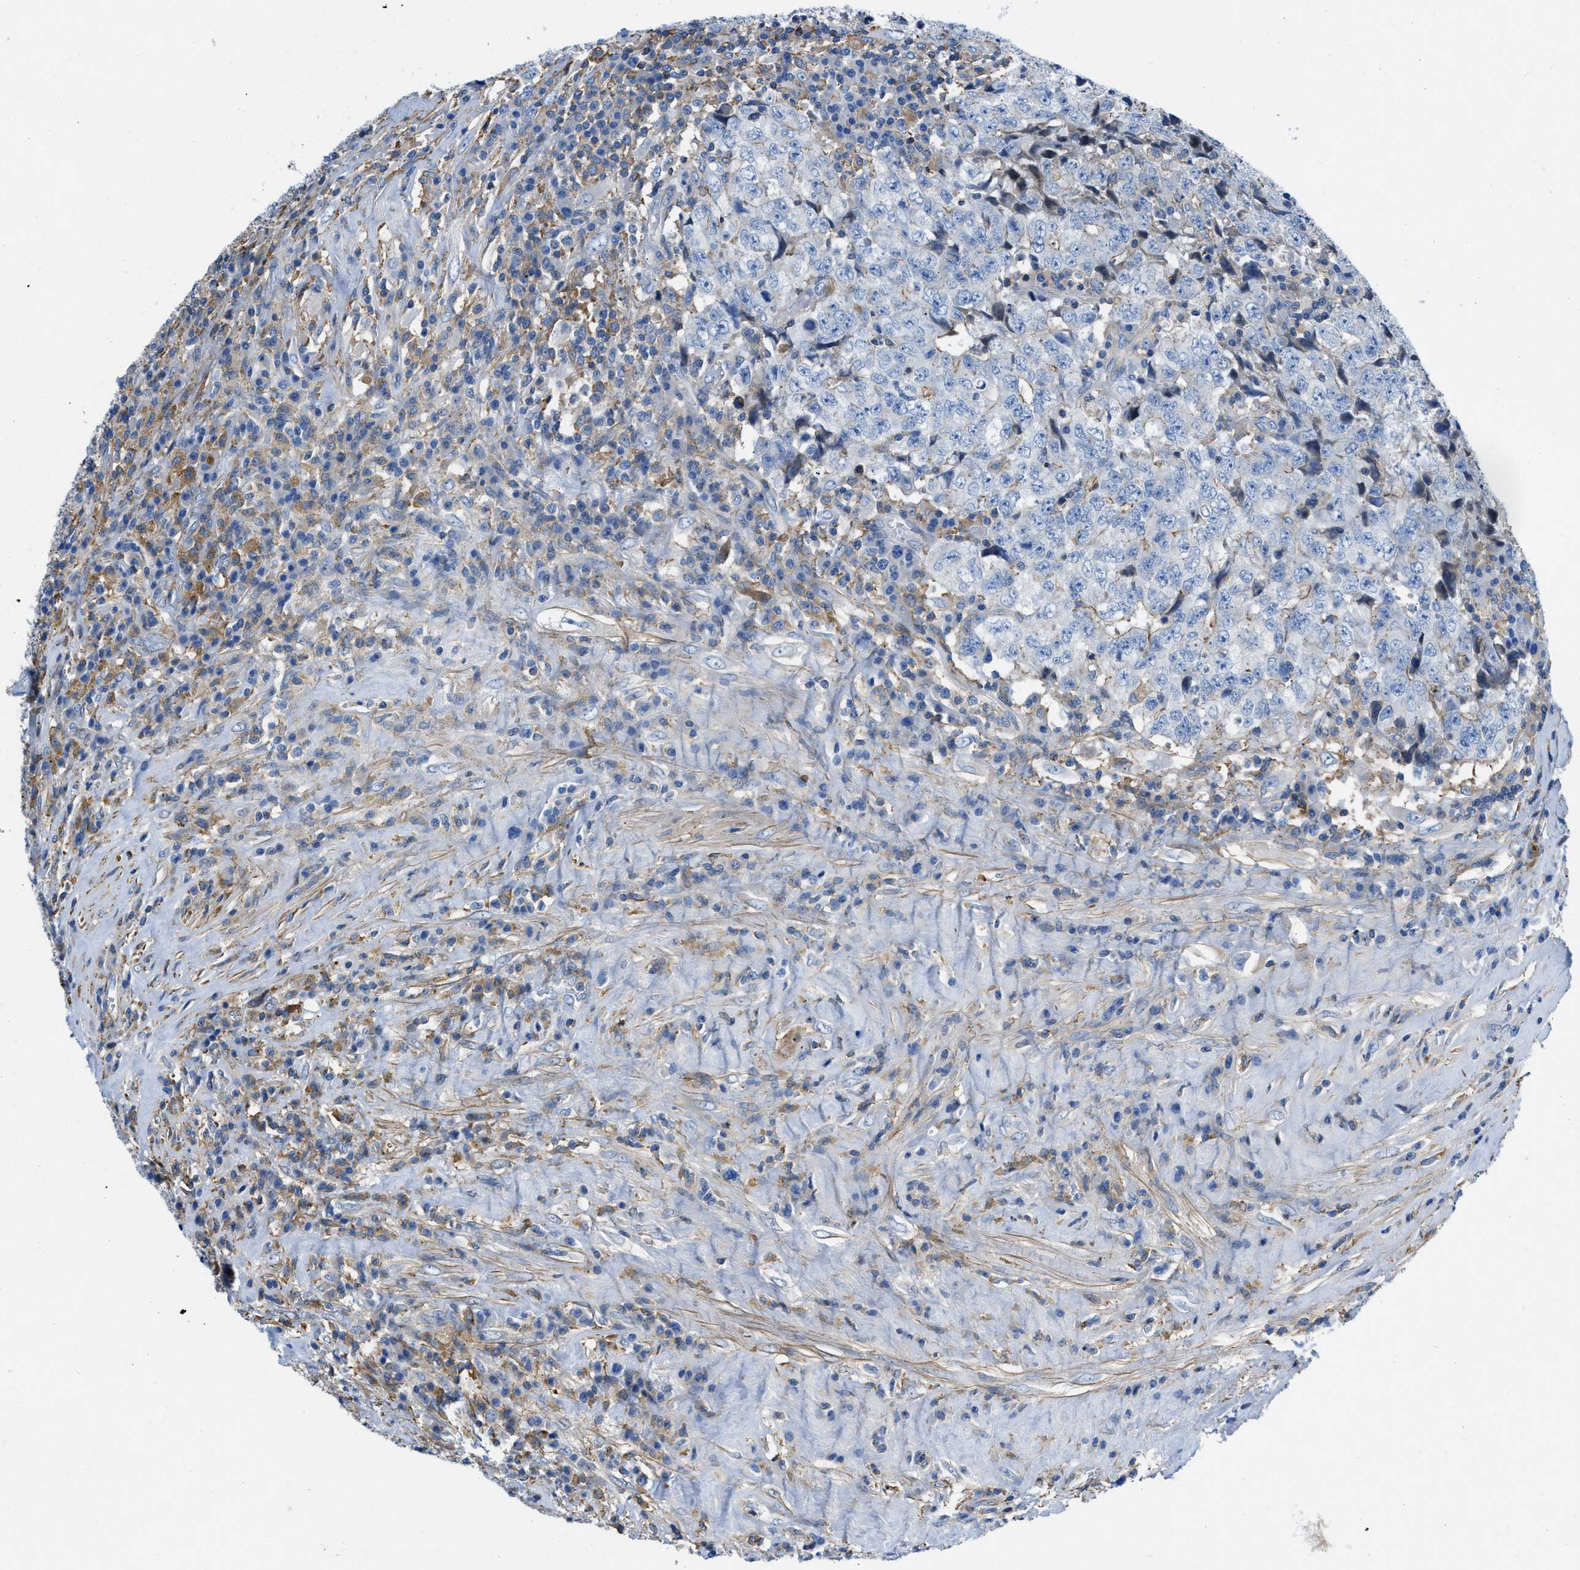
{"staining": {"intensity": "moderate", "quantity": "<25%", "location": "cytoplasmic/membranous"}, "tissue": "testis cancer", "cell_type": "Tumor cells", "image_type": "cancer", "snomed": [{"axis": "morphology", "description": "Necrosis, NOS"}, {"axis": "morphology", "description": "Carcinoma, Embryonal, NOS"}, {"axis": "topography", "description": "Testis"}], "caption": "About <25% of tumor cells in human testis embryonal carcinoma exhibit moderate cytoplasmic/membranous protein expression as visualized by brown immunohistochemical staining.", "gene": "ATP6V0D1", "patient": {"sex": "male", "age": 19}}